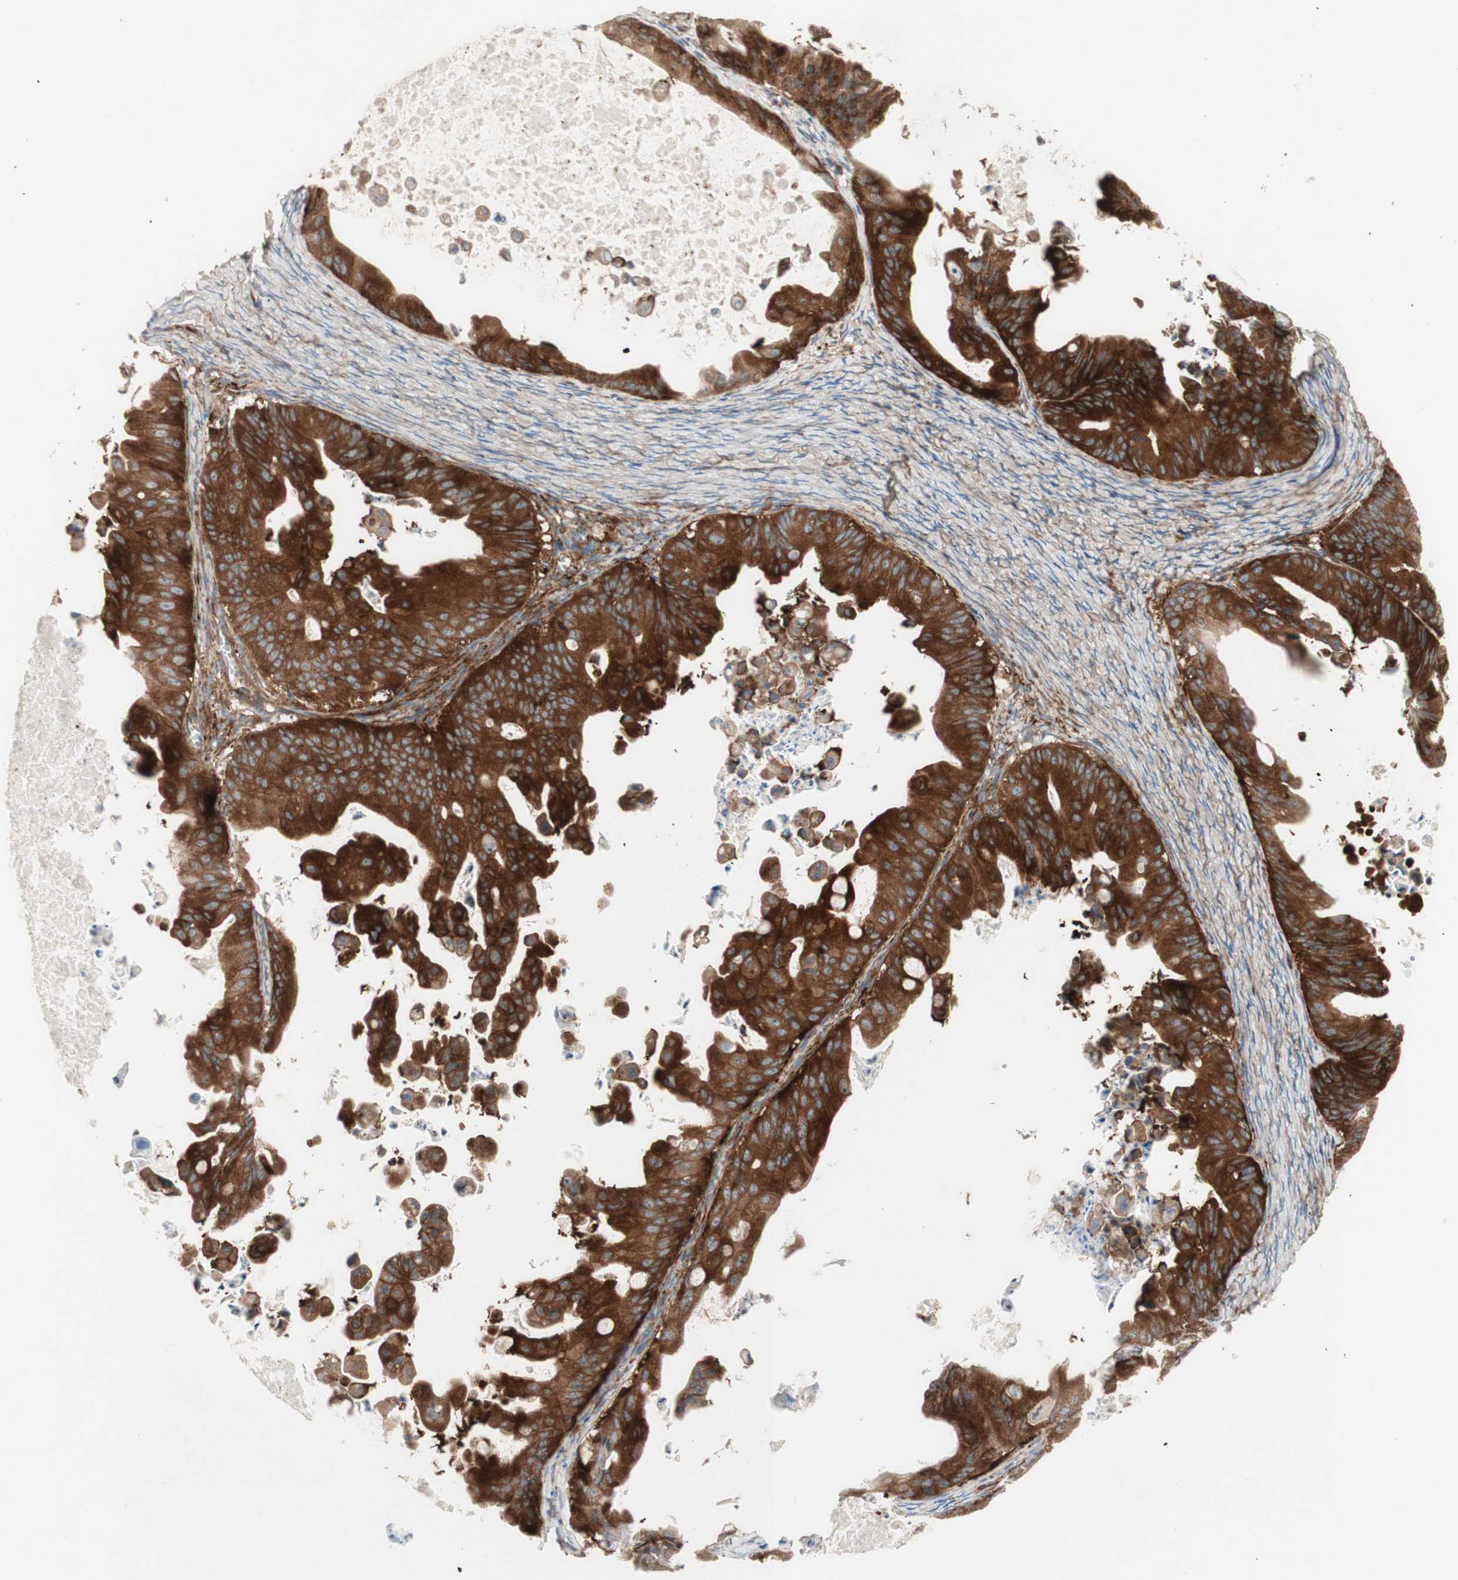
{"staining": {"intensity": "strong", "quantity": ">75%", "location": "cytoplasmic/membranous"}, "tissue": "ovarian cancer", "cell_type": "Tumor cells", "image_type": "cancer", "snomed": [{"axis": "morphology", "description": "Cystadenocarcinoma, mucinous, NOS"}, {"axis": "topography", "description": "Ovary"}], "caption": "A high-resolution photomicrograph shows IHC staining of ovarian mucinous cystadenocarcinoma, which displays strong cytoplasmic/membranous positivity in approximately >75% of tumor cells.", "gene": "CCN4", "patient": {"sex": "female", "age": 37}}